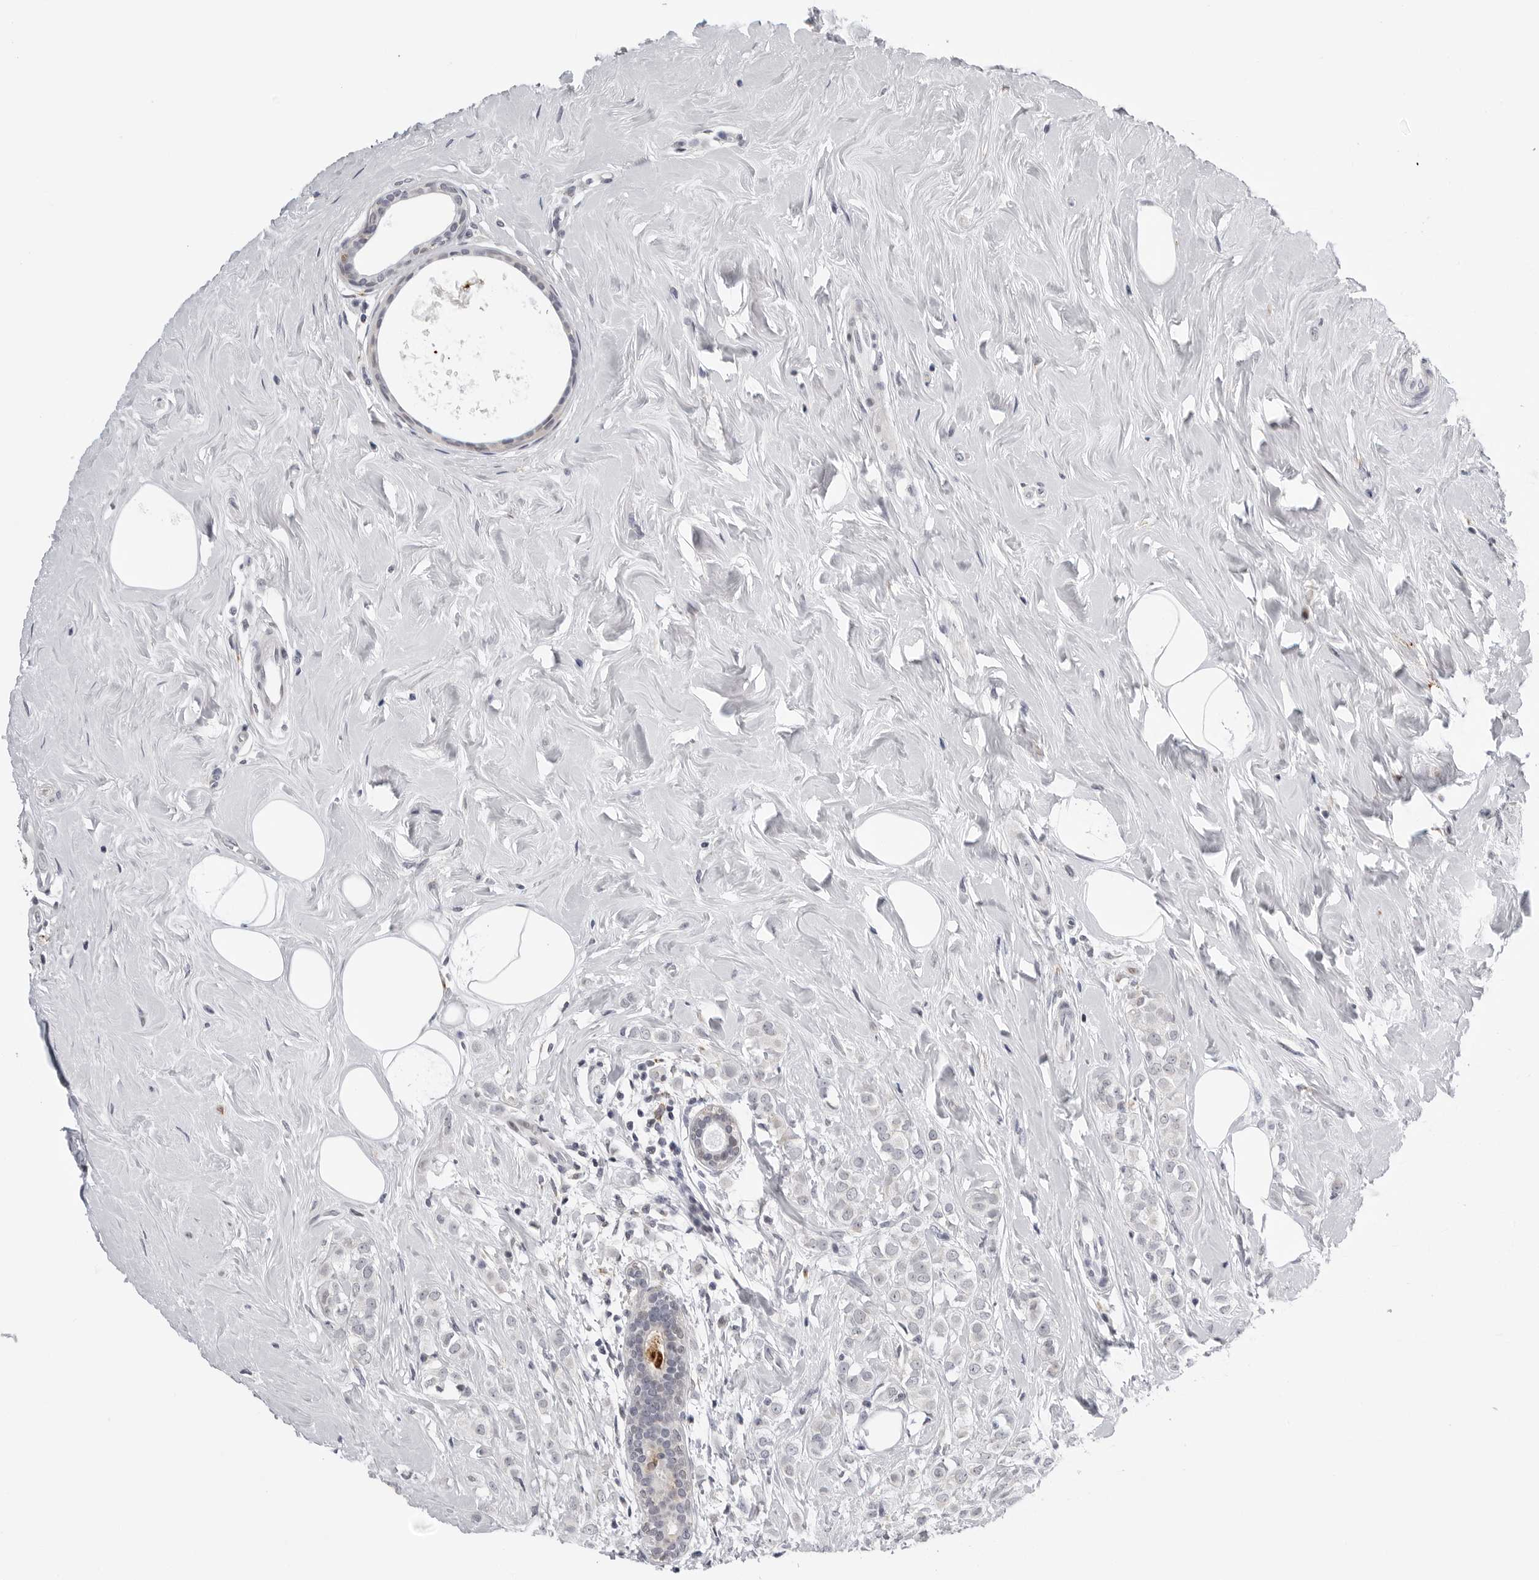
{"staining": {"intensity": "negative", "quantity": "none", "location": "none"}, "tissue": "breast cancer", "cell_type": "Tumor cells", "image_type": "cancer", "snomed": [{"axis": "morphology", "description": "Lobular carcinoma"}, {"axis": "topography", "description": "Breast"}], "caption": "Immunohistochemistry photomicrograph of breast cancer stained for a protein (brown), which displays no staining in tumor cells.", "gene": "CDK20", "patient": {"sex": "female", "age": 47}}